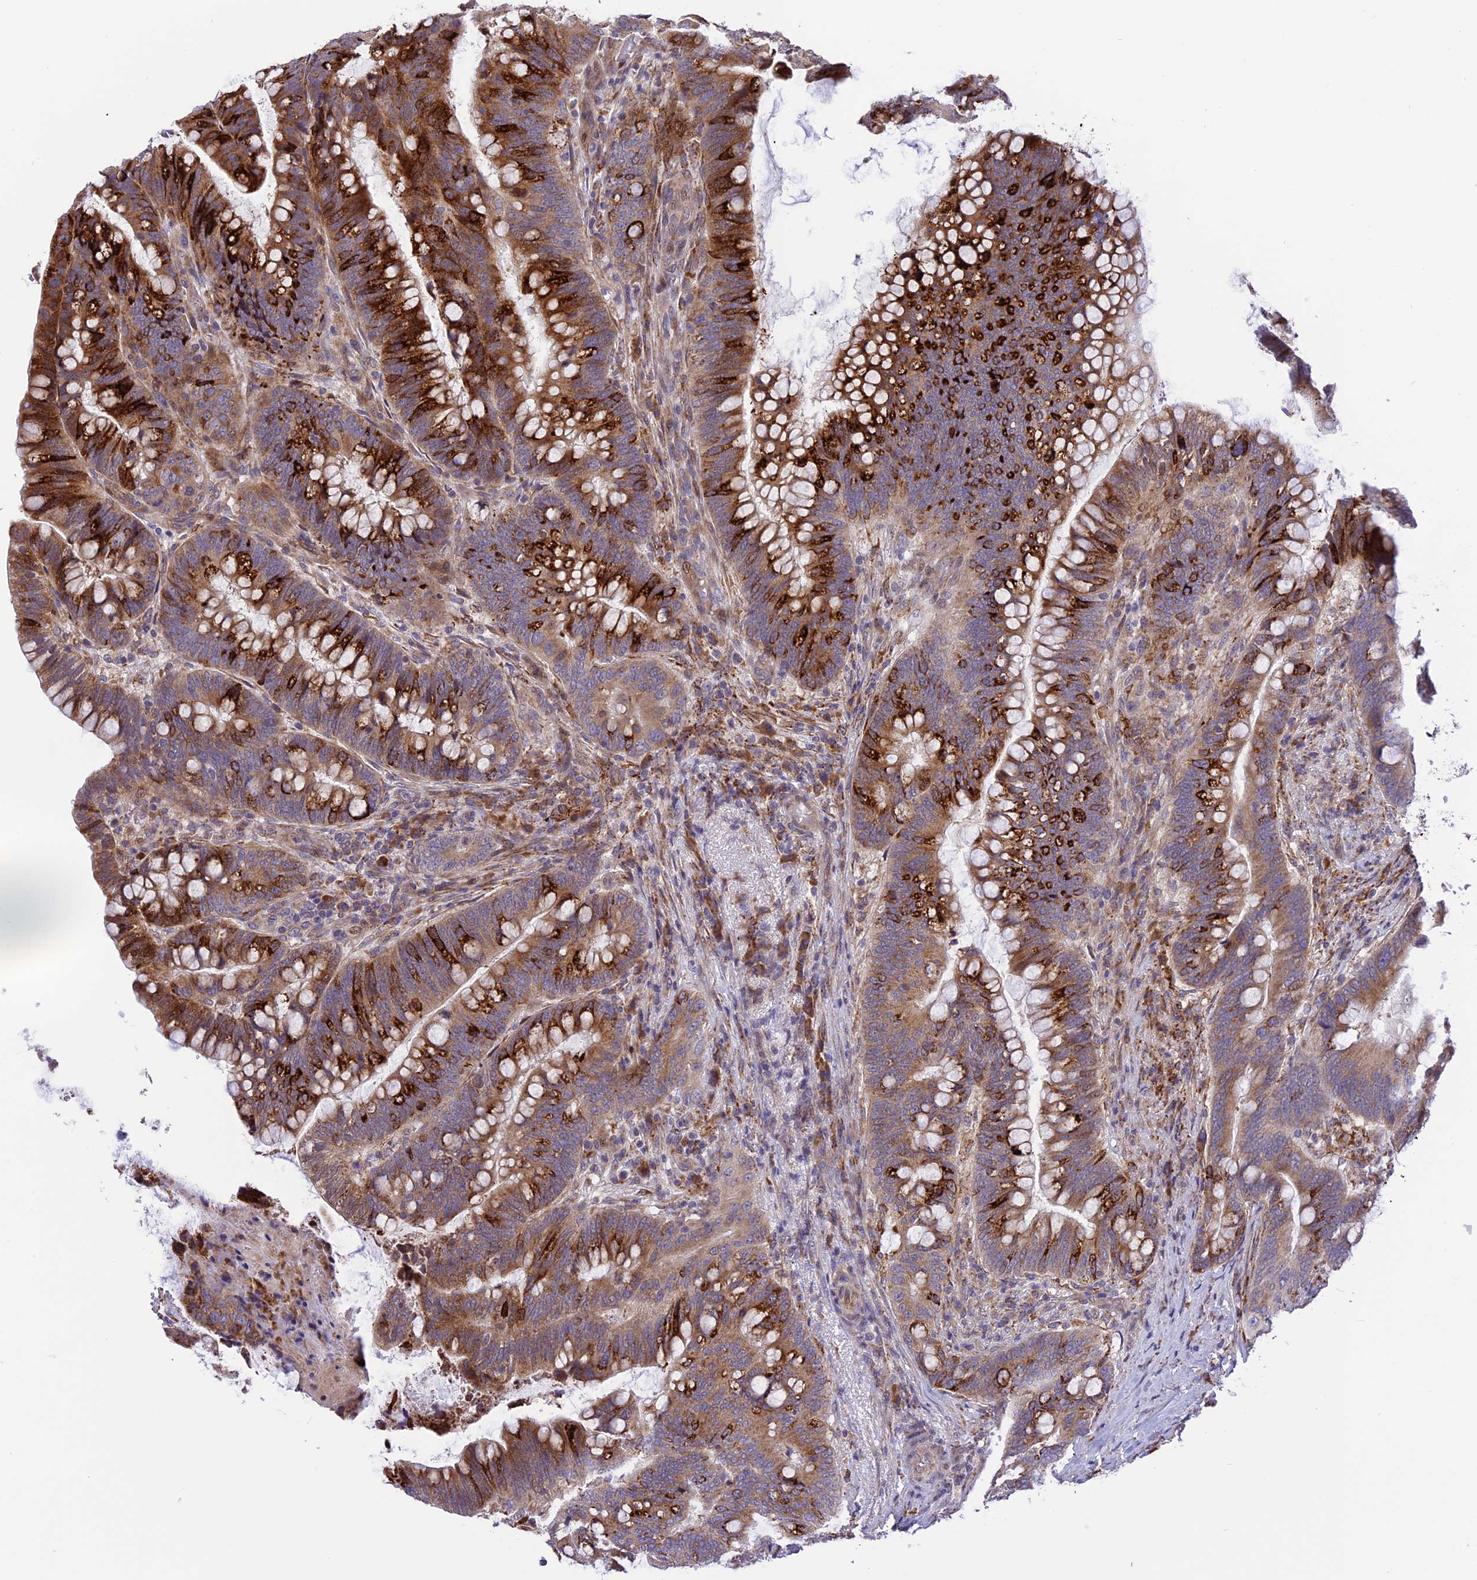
{"staining": {"intensity": "moderate", "quantity": ">75%", "location": "cytoplasmic/membranous"}, "tissue": "colorectal cancer", "cell_type": "Tumor cells", "image_type": "cancer", "snomed": [{"axis": "morphology", "description": "Adenocarcinoma, NOS"}, {"axis": "topography", "description": "Colon"}], "caption": "IHC photomicrograph of human colorectal adenocarcinoma stained for a protein (brown), which reveals medium levels of moderate cytoplasmic/membranous expression in about >75% of tumor cells.", "gene": "ARMCX6", "patient": {"sex": "female", "age": 66}}